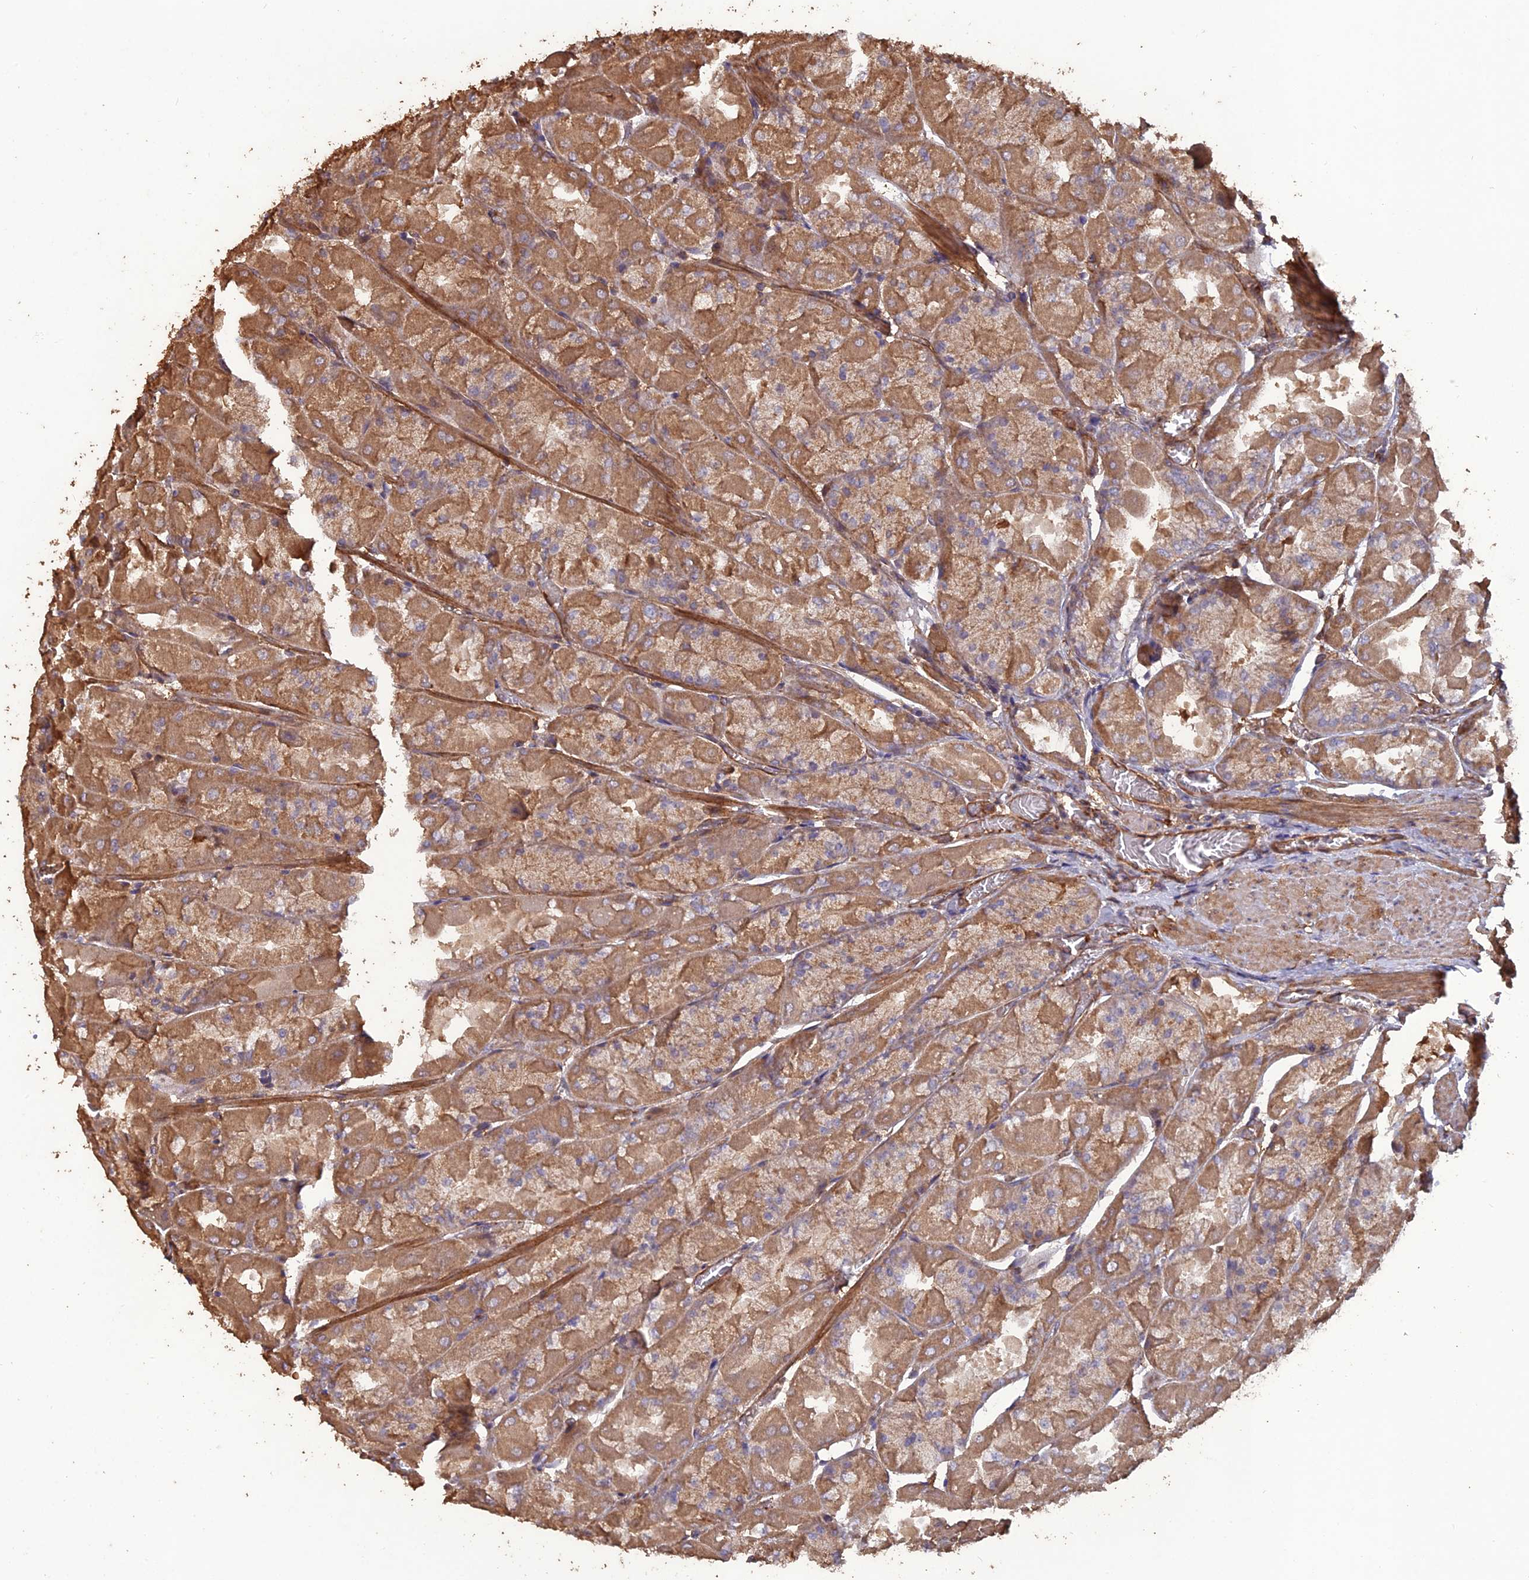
{"staining": {"intensity": "moderate", "quantity": ">75%", "location": "cytoplasmic/membranous"}, "tissue": "stomach", "cell_type": "Glandular cells", "image_type": "normal", "snomed": [{"axis": "morphology", "description": "Normal tissue, NOS"}, {"axis": "topography", "description": "Stomach"}], "caption": "DAB (3,3'-diaminobenzidine) immunohistochemical staining of unremarkable human stomach displays moderate cytoplasmic/membranous protein expression in approximately >75% of glandular cells. (DAB (3,3'-diaminobenzidine) IHC with brightfield microscopy, high magnification).", "gene": "ATP6V0A2", "patient": {"sex": "female", "age": 61}}